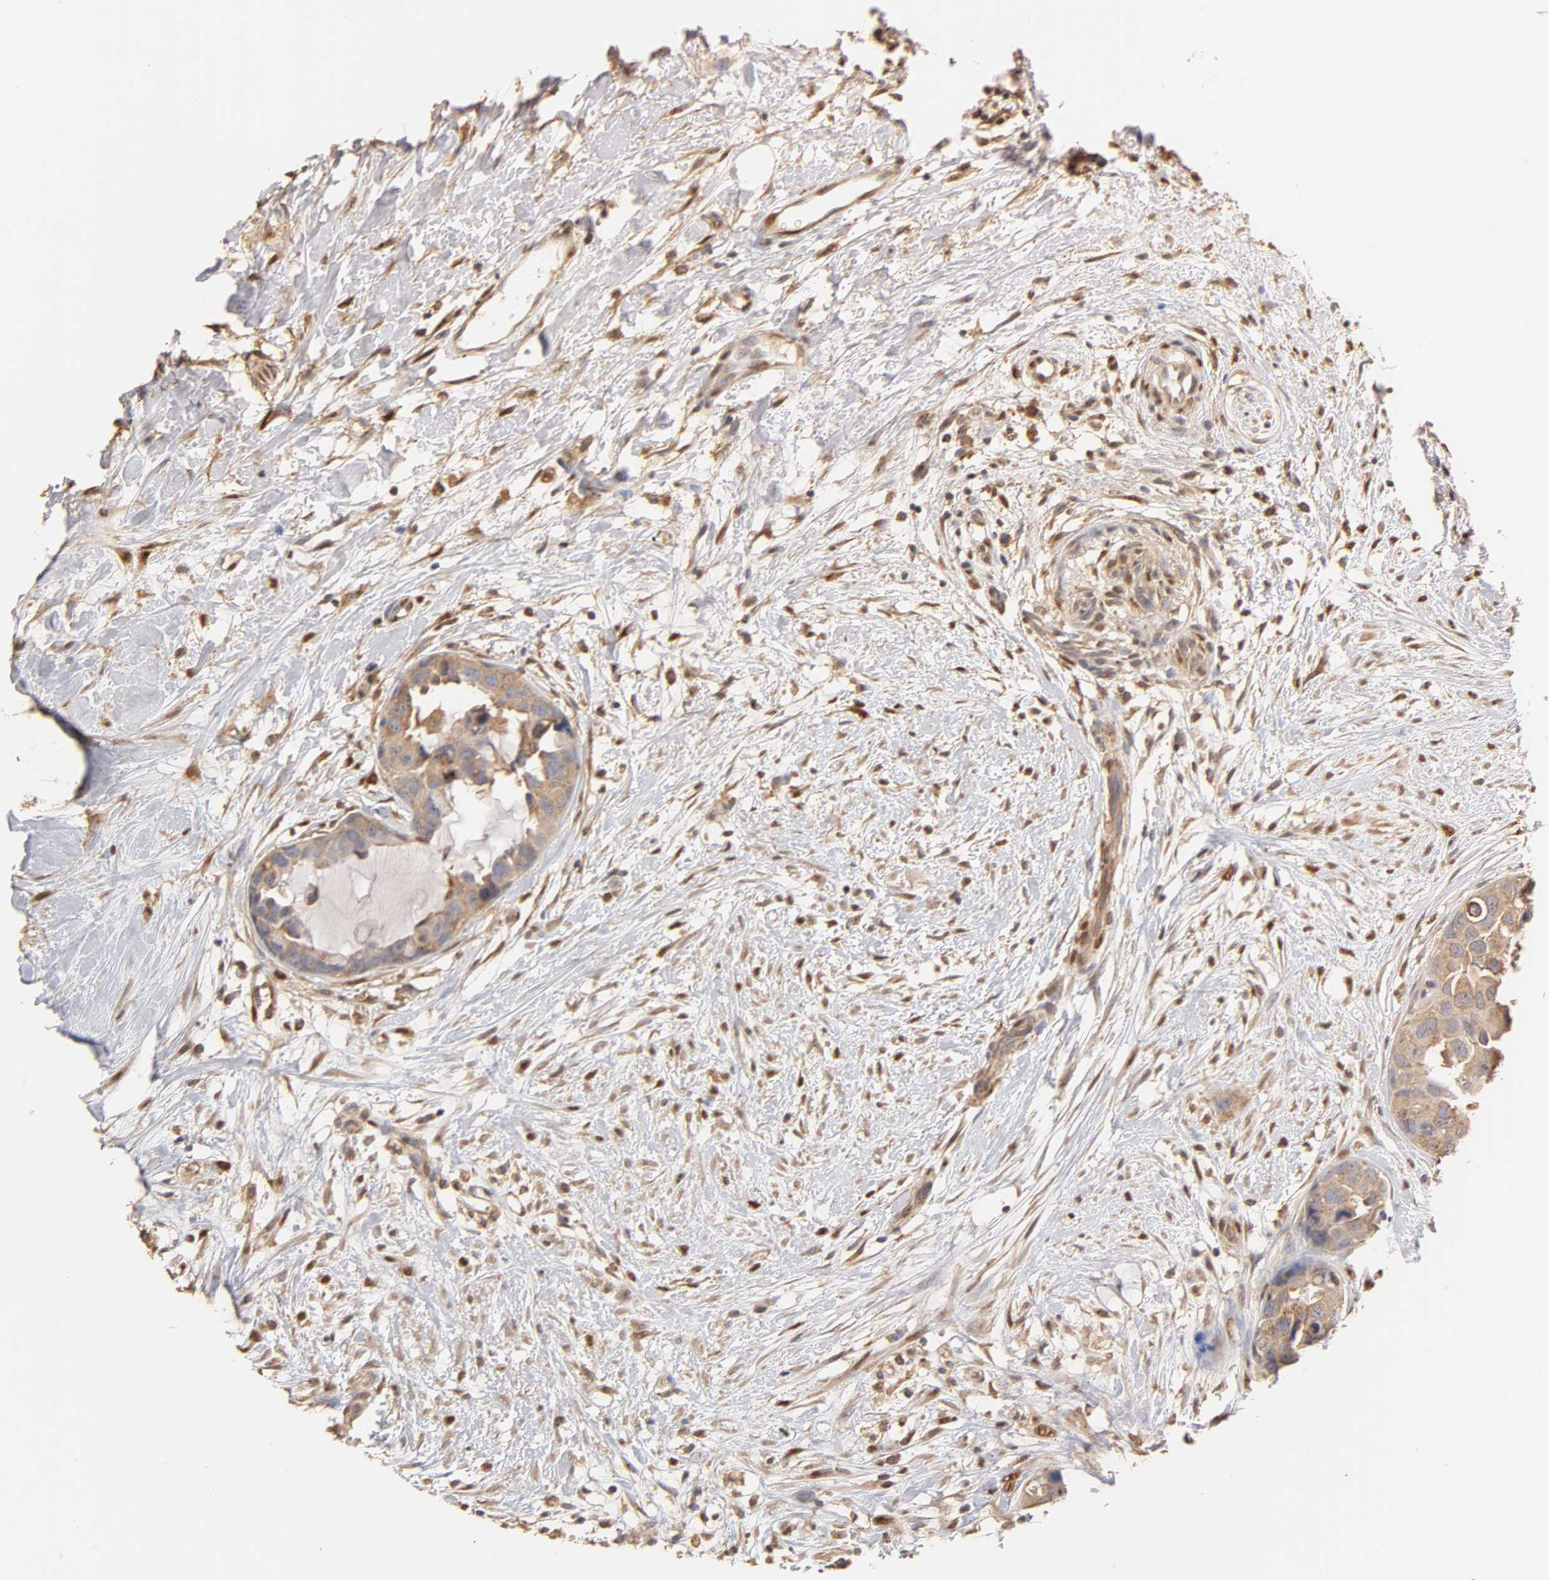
{"staining": {"intensity": "weak", "quantity": ">75%", "location": "cytoplasmic/membranous"}, "tissue": "breast cancer", "cell_type": "Tumor cells", "image_type": "cancer", "snomed": [{"axis": "morphology", "description": "Duct carcinoma"}, {"axis": "topography", "description": "Breast"}], "caption": "Immunohistochemistry photomicrograph of neoplastic tissue: breast cancer (infiltrating ductal carcinoma) stained using IHC reveals low levels of weak protein expression localized specifically in the cytoplasmic/membranous of tumor cells, appearing as a cytoplasmic/membranous brown color.", "gene": "PKN1", "patient": {"sex": "female", "age": 40}}